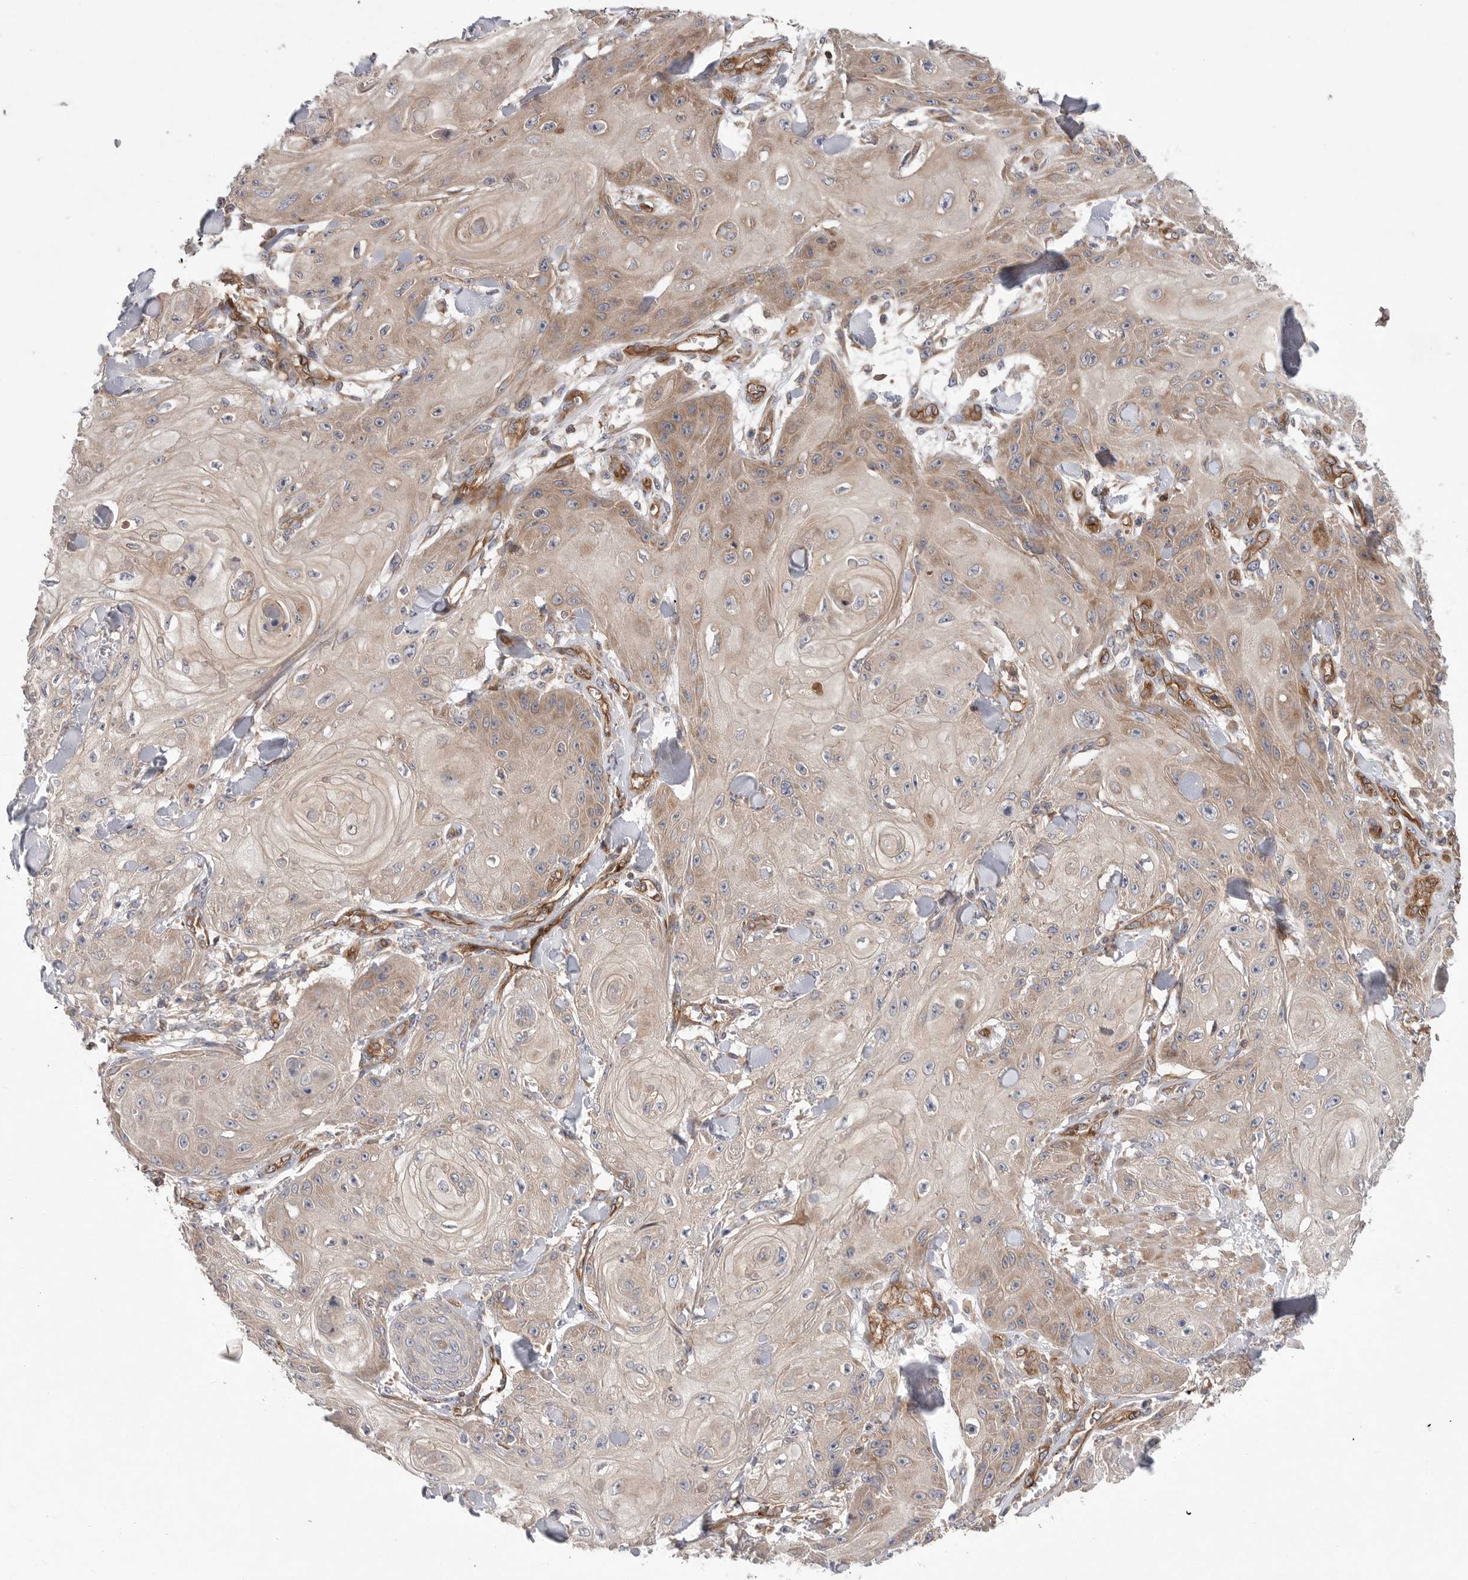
{"staining": {"intensity": "weak", "quantity": "25%-75%", "location": "cytoplasmic/membranous"}, "tissue": "skin cancer", "cell_type": "Tumor cells", "image_type": "cancer", "snomed": [{"axis": "morphology", "description": "Squamous cell carcinoma, NOS"}, {"axis": "topography", "description": "Skin"}], "caption": "A brown stain highlights weak cytoplasmic/membranous expression of a protein in human skin squamous cell carcinoma tumor cells. (IHC, brightfield microscopy, high magnification).", "gene": "PRKCH", "patient": {"sex": "male", "age": 74}}